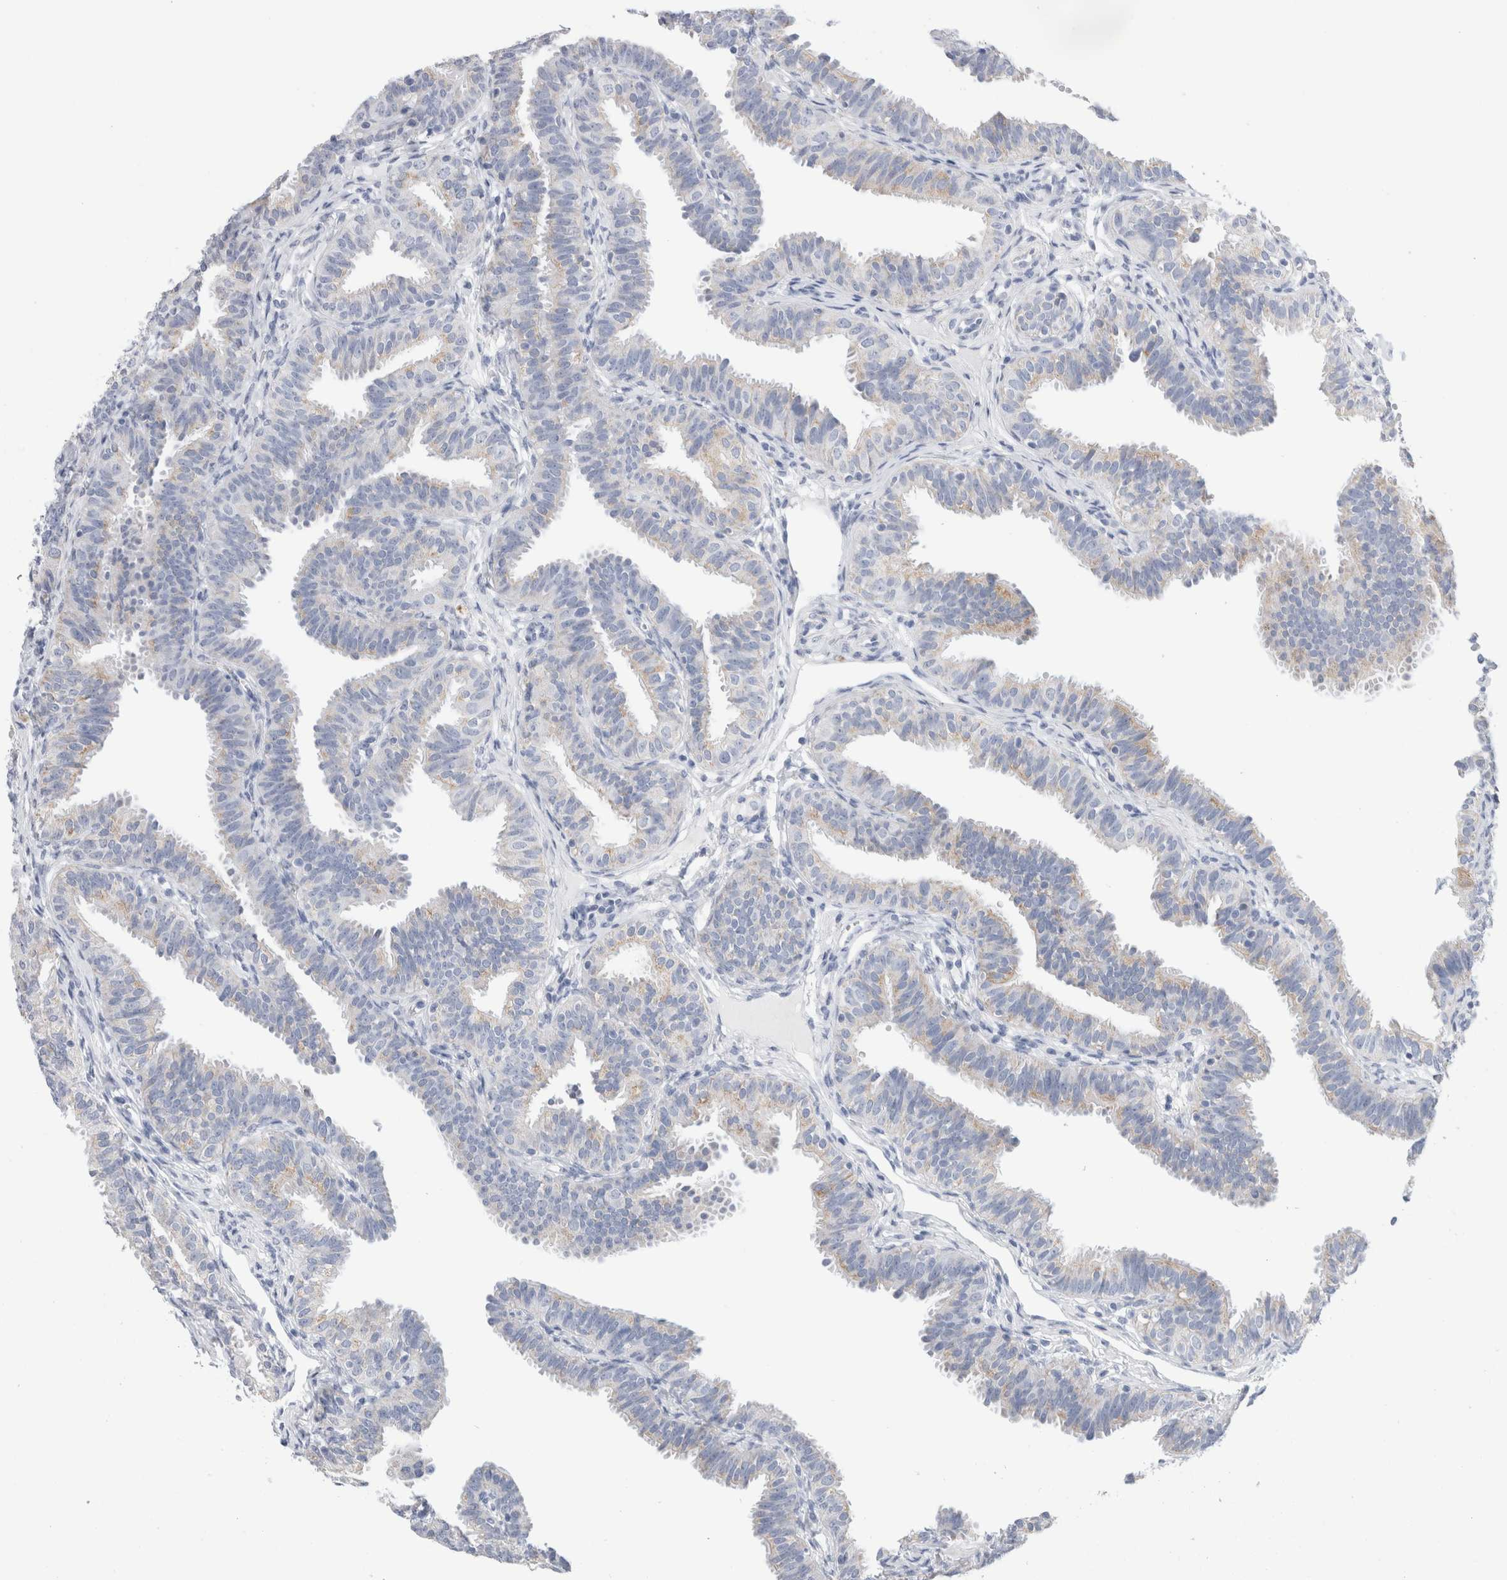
{"staining": {"intensity": "weak", "quantity": "25%-75%", "location": "cytoplasmic/membranous"}, "tissue": "fallopian tube", "cell_type": "Glandular cells", "image_type": "normal", "snomed": [{"axis": "morphology", "description": "Normal tissue, NOS"}, {"axis": "topography", "description": "Fallopian tube"}], "caption": "Protein staining demonstrates weak cytoplasmic/membranous positivity in approximately 25%-75% of glandular cells in benign fallopian tube.", "gene": "ECHDC2", "patient": {"sex": "female", "age": 35}}